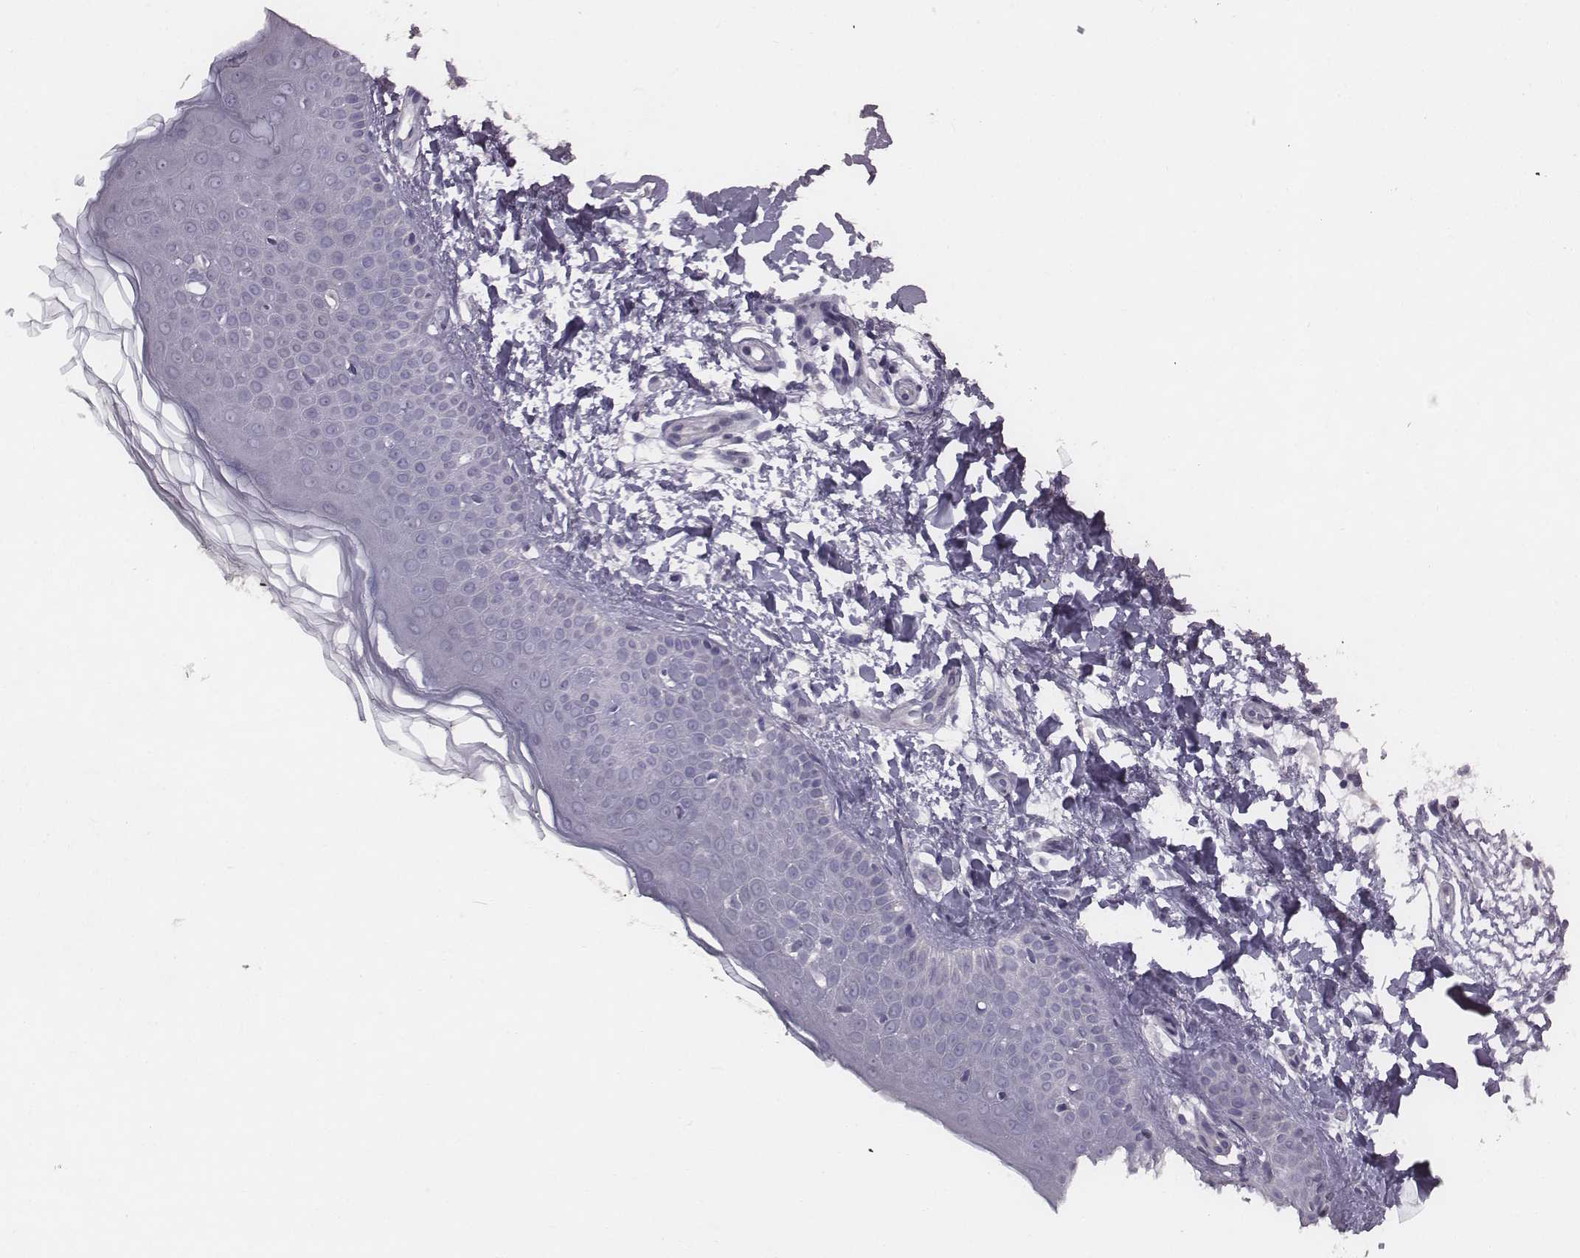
{"staining": {"intensity": "negative", "quantity": "none", "location": "none"}, "tissue": "skin", "cell_type": "Fibroblasts", "image_type": "normal", "snomed": [{"axis": "morphology", "description": "Normal tissue, NOS"}, {"axis": "topography", "description": "Skin"}], "caption": "DAB immunohistochemical staining of benign human skin reveals no significant staining in fibroblasts. (Immunohistochemistry (ihc), brightfield microscopy, high magnification).", "gene": "ENSG00000284762", "patient": {"sex": "female", "age": 62}}